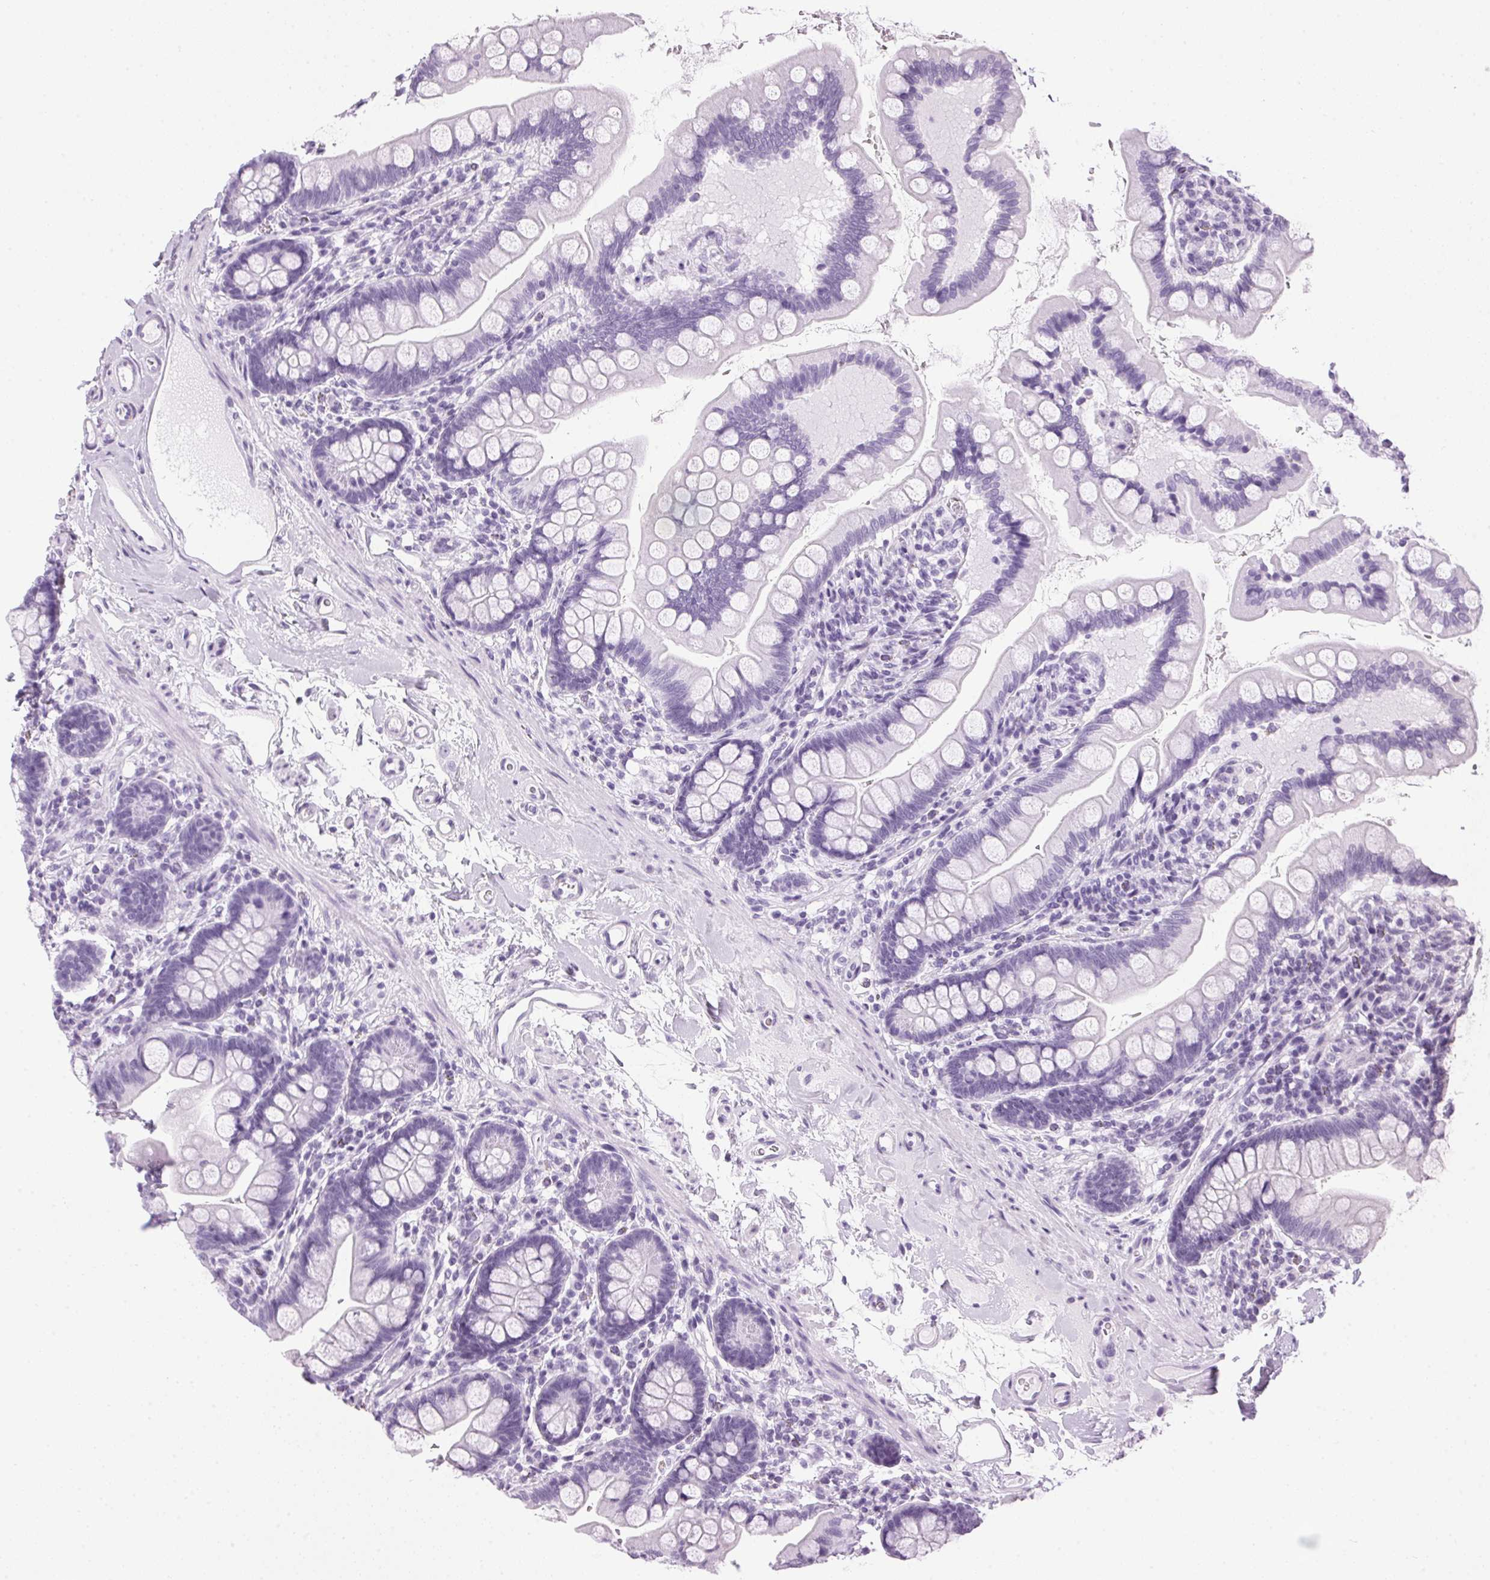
{"staining": {"intensity": "negative", "quantity": "none", "location": "none"}, "tissue": "small intestine", "cell_type": "Glandular cells", "image_type": "normal", "snomed": [{"axis": "morphology", "description": "Normal tissue, NOS"}, {"axis": "topography", "description": "Small intestine"}], "caption": "An immunohistochemistry image of benign small intestine is shown. There is no staining in glandular cells of small intestine.", "gene": "SP7", "patient": {"sex": "female", "age": 56}}